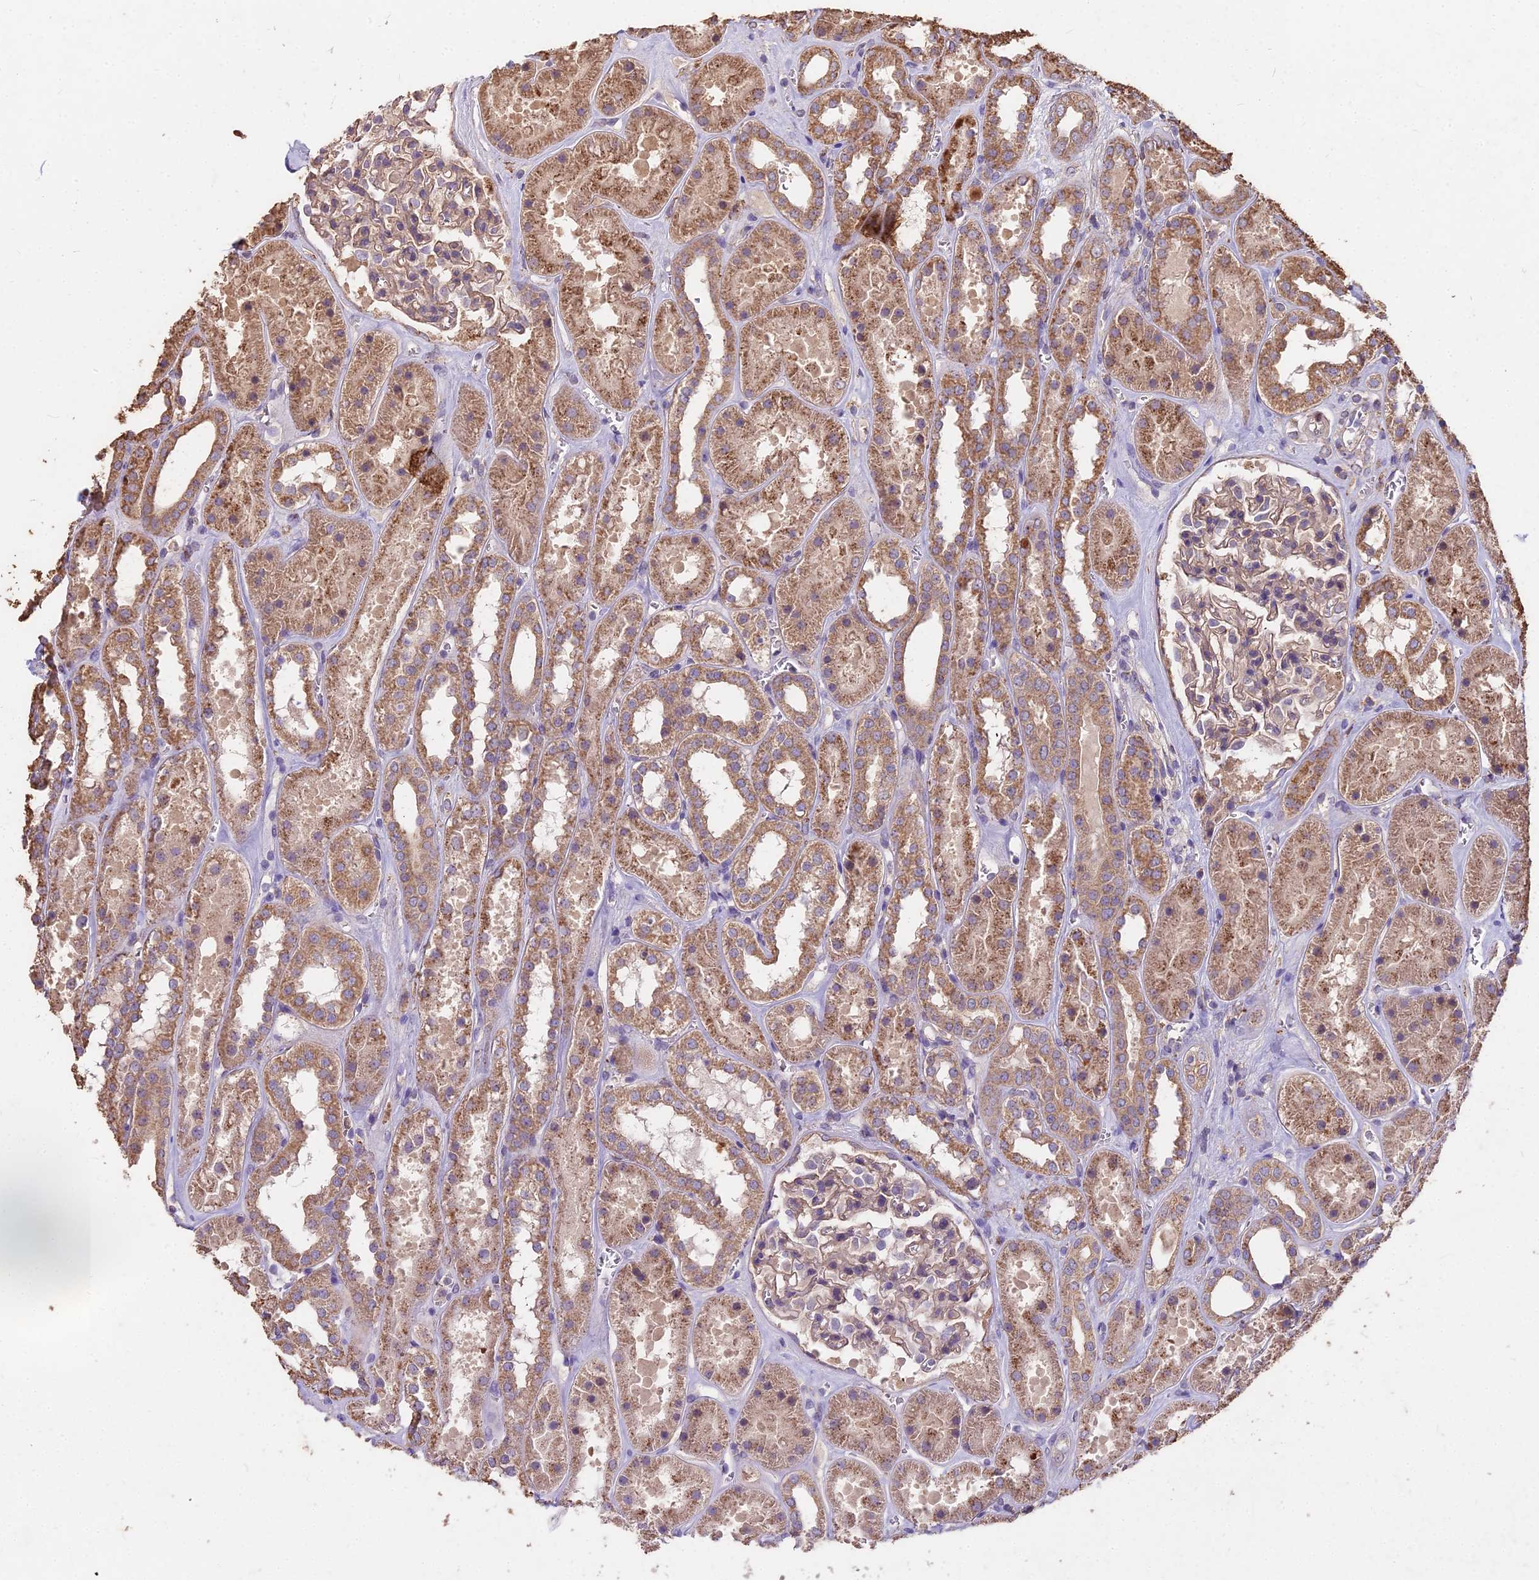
{"staining": {"intensity": "weak", "quantity": ">75%", "location": "cytoplasmic/membranous"}, "tissue": "kidney", "cell_type": "Cells in glomeruli", "image_type": "normal", "snomed": [{"axis": "morphology", "description": "Normal tissue, NOS"}, {"axis": "topography", "description": "Kidney"}], "caption": "IHC staining of unremarkable kidney, which demonstrates low levels of weak cytoplasmic/membranous expression in approximately >75% of cells in glomeruli indicating weak cytoplasmic/membranous protein positivity. The staining was performed using DAB (3,3'-diaminobenzidine) (brown) for protein detection and nuclei were counterstained in hematoxylin (blue).", "gene": "CEMIP2", "patient": {"sex": "female", "age": 41}}